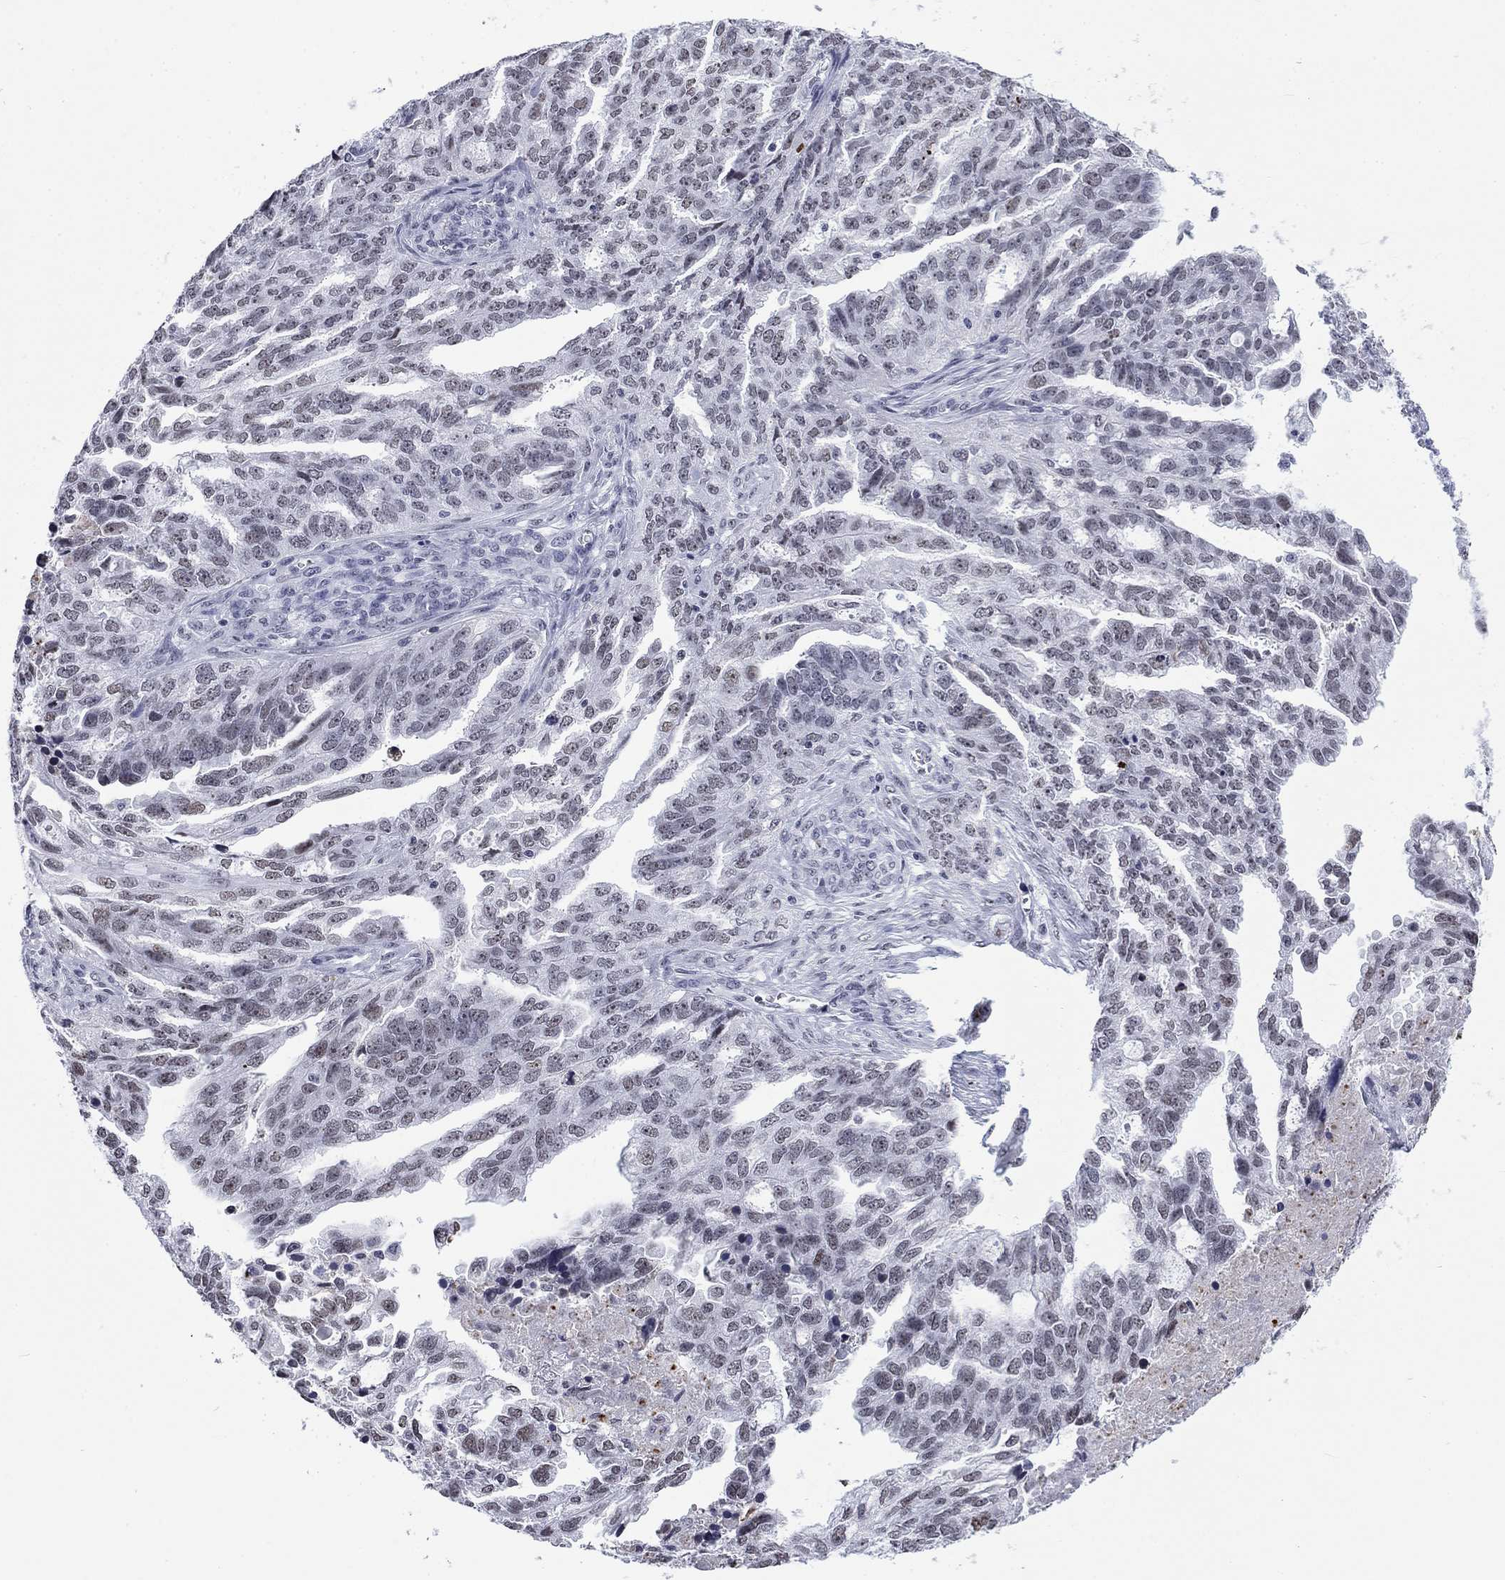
{"staining": {"intensity": "negative", "quantity": "none", "location": "none"}, "tissue": "ovarian cancer", "cell_type": "Tumor cells", "image_type": "cancer", "snomed": [{"axis": "morphology", "description": "Cystadenocarcinoma, serous, NOS"}, {"axis": "topography", "description": "Ovary"}], "caption": "Protein analysis of ovarian cancer exhibits no significant staining in tumor cells. (DAB (3,3'-diaminobenzidine) immunohistochemistry with hematoxylin counter stain).", "gene": "CSRNP3", "patient": {"sex": "female", "age": 51}}